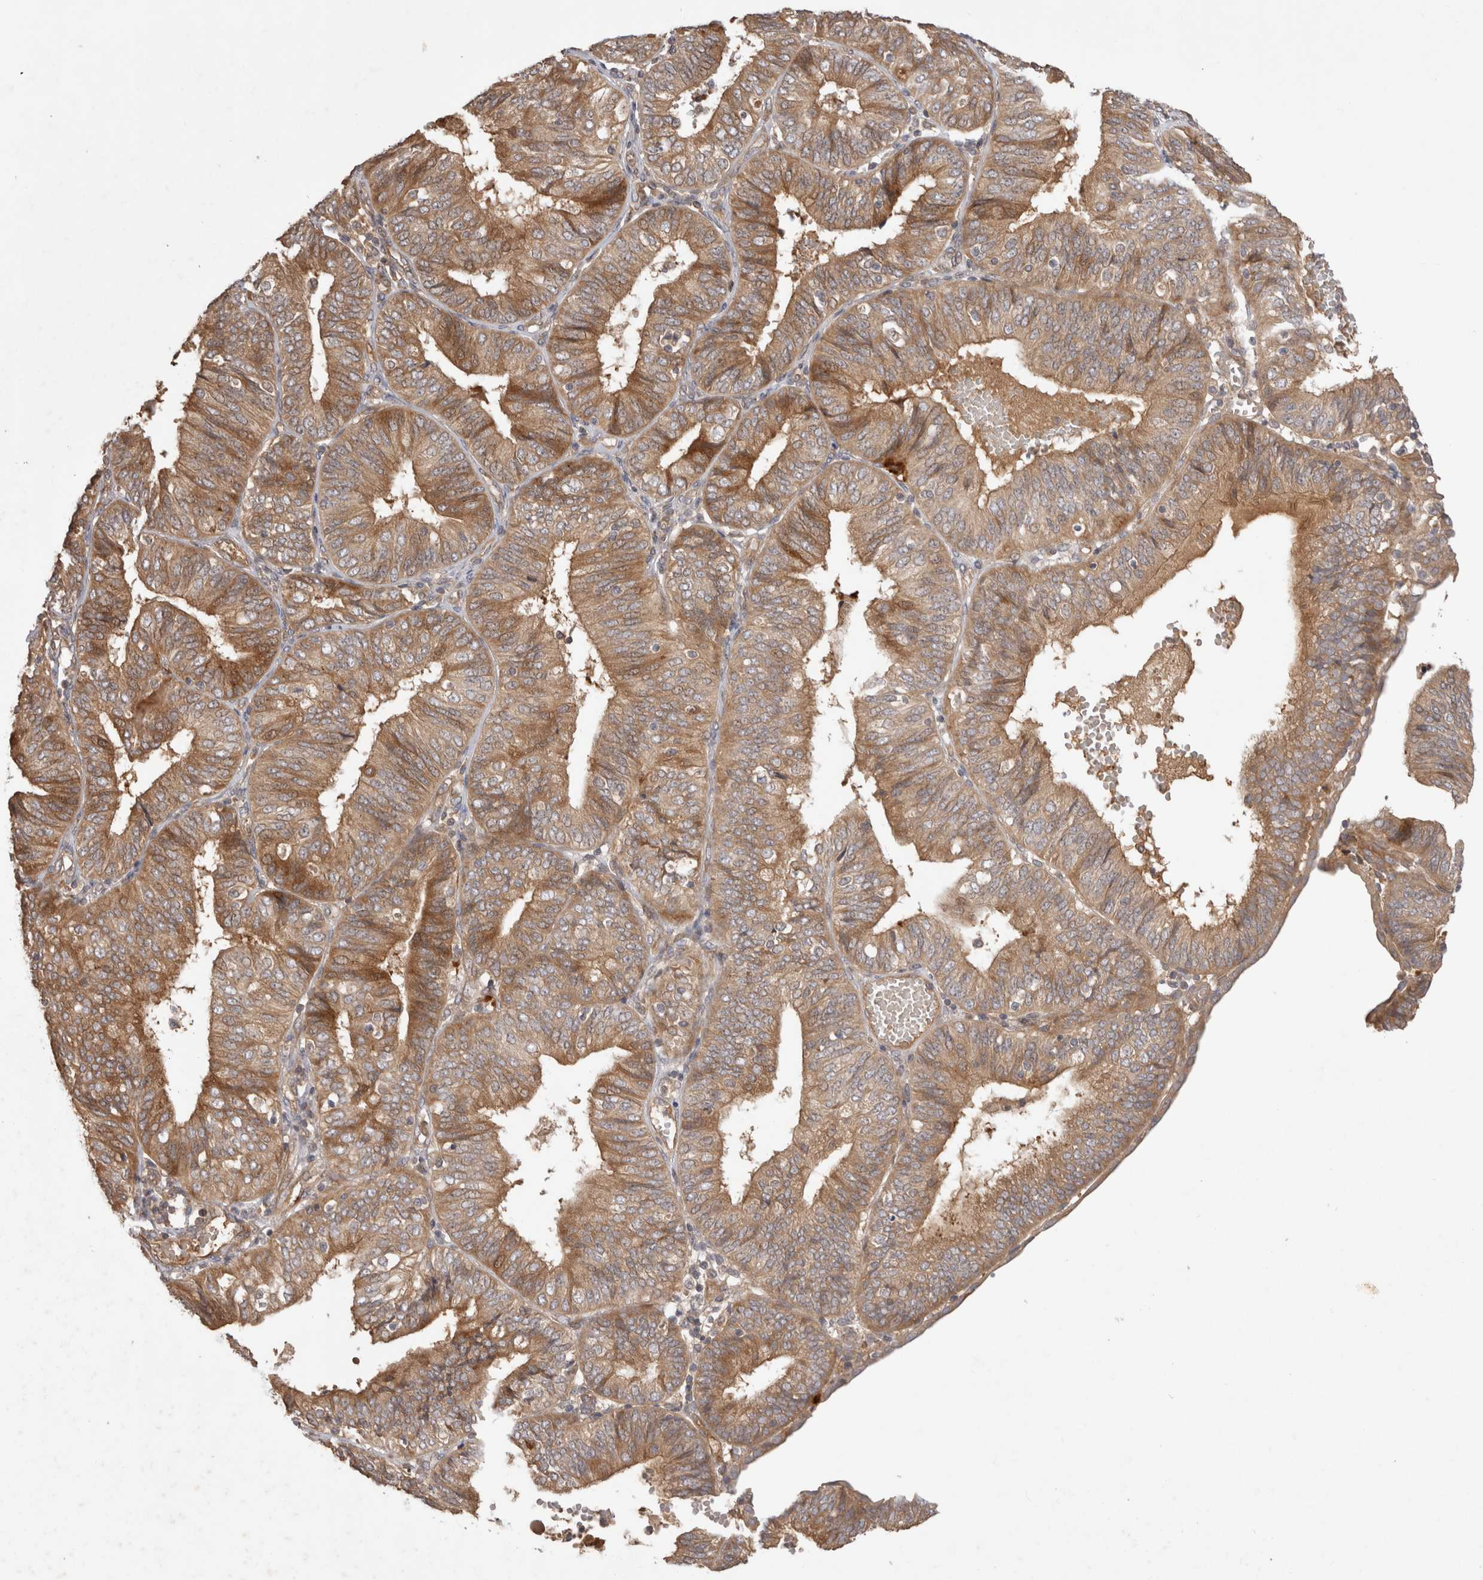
{"staining": {"intensity": "moderate", "quantity": ">75%", "location": "cytoplasmic/membranous"}, "tissue": "endometrial cancer", "cell_type": "Tumor cells", "image_type": "cancer", "snomed": [{"axis": "morphology", "description": "Adenocarcinoma, NOS"}, {"axis": "topography", "description": "Endometrium"}], "caption": "Immunohistochemistry (IHC) of human endometrial adenocarcinoma demonstrates medium levels of moderate cytoplasmic/membranous staining in approximately >75% of tumor cells.", "gene": "PPP1R42", "patient": {"sex": "female", "age": 58}}